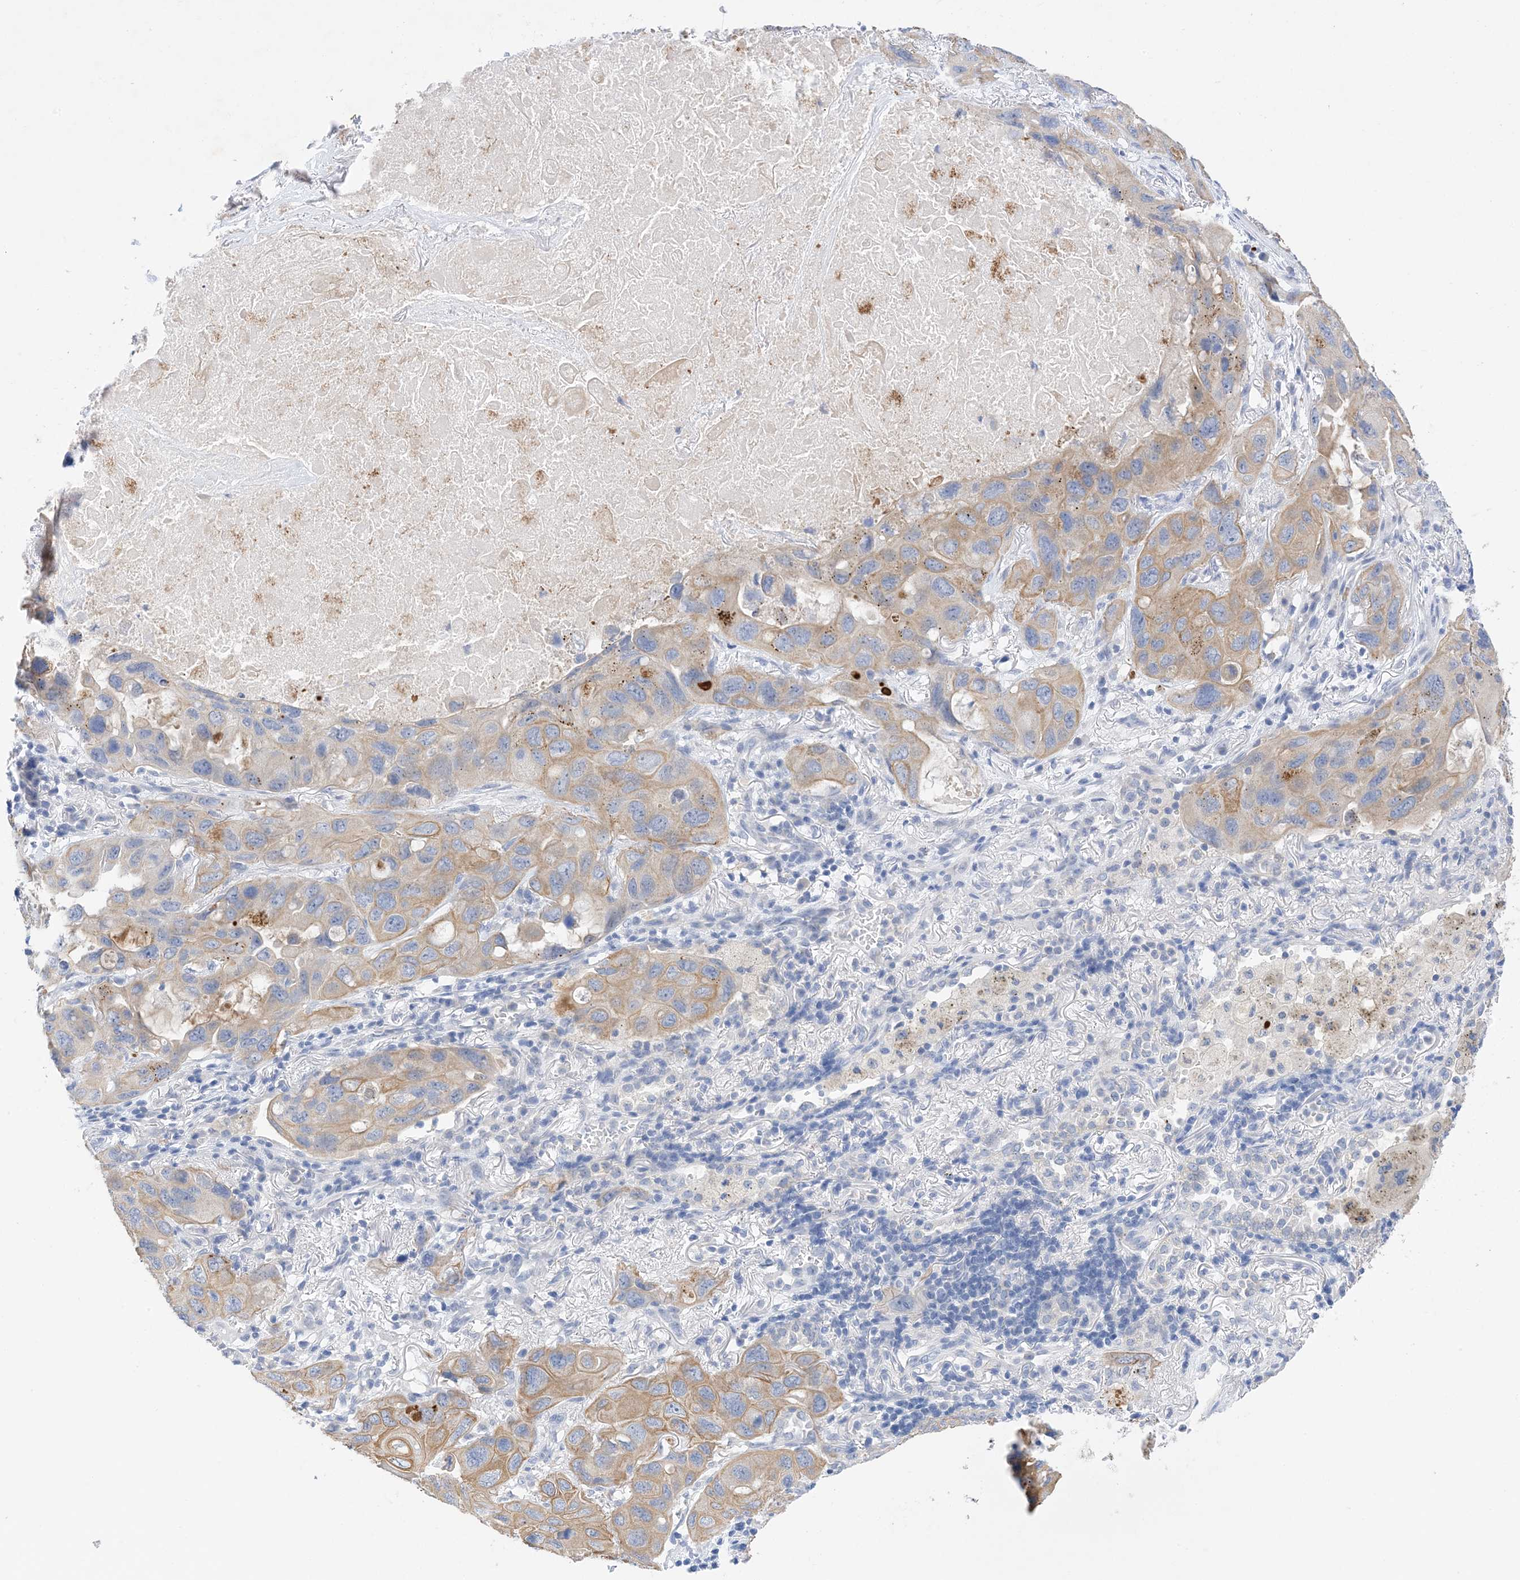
{"staining": {"intensity": "moderate", "quantity": "25%-75%", "location": "cytoplasmic/membranous"}, "tissue": "lung cancer", "cell_type": "Tumor cells", "image_type": "cancer", "snomed": [{"axis": "morphology", "description": "Squamous cell carcinoma, NOS"}, {"axis": "topography", "description": "Lung"}], "caption": "Moderate cytoplasmic/membranous protein staining is present in about 25%-75% of tumor cells in lung squamous cell carcinoma.", "gene": "PLK4", "patient": {"sex": "female", "age": 73}}